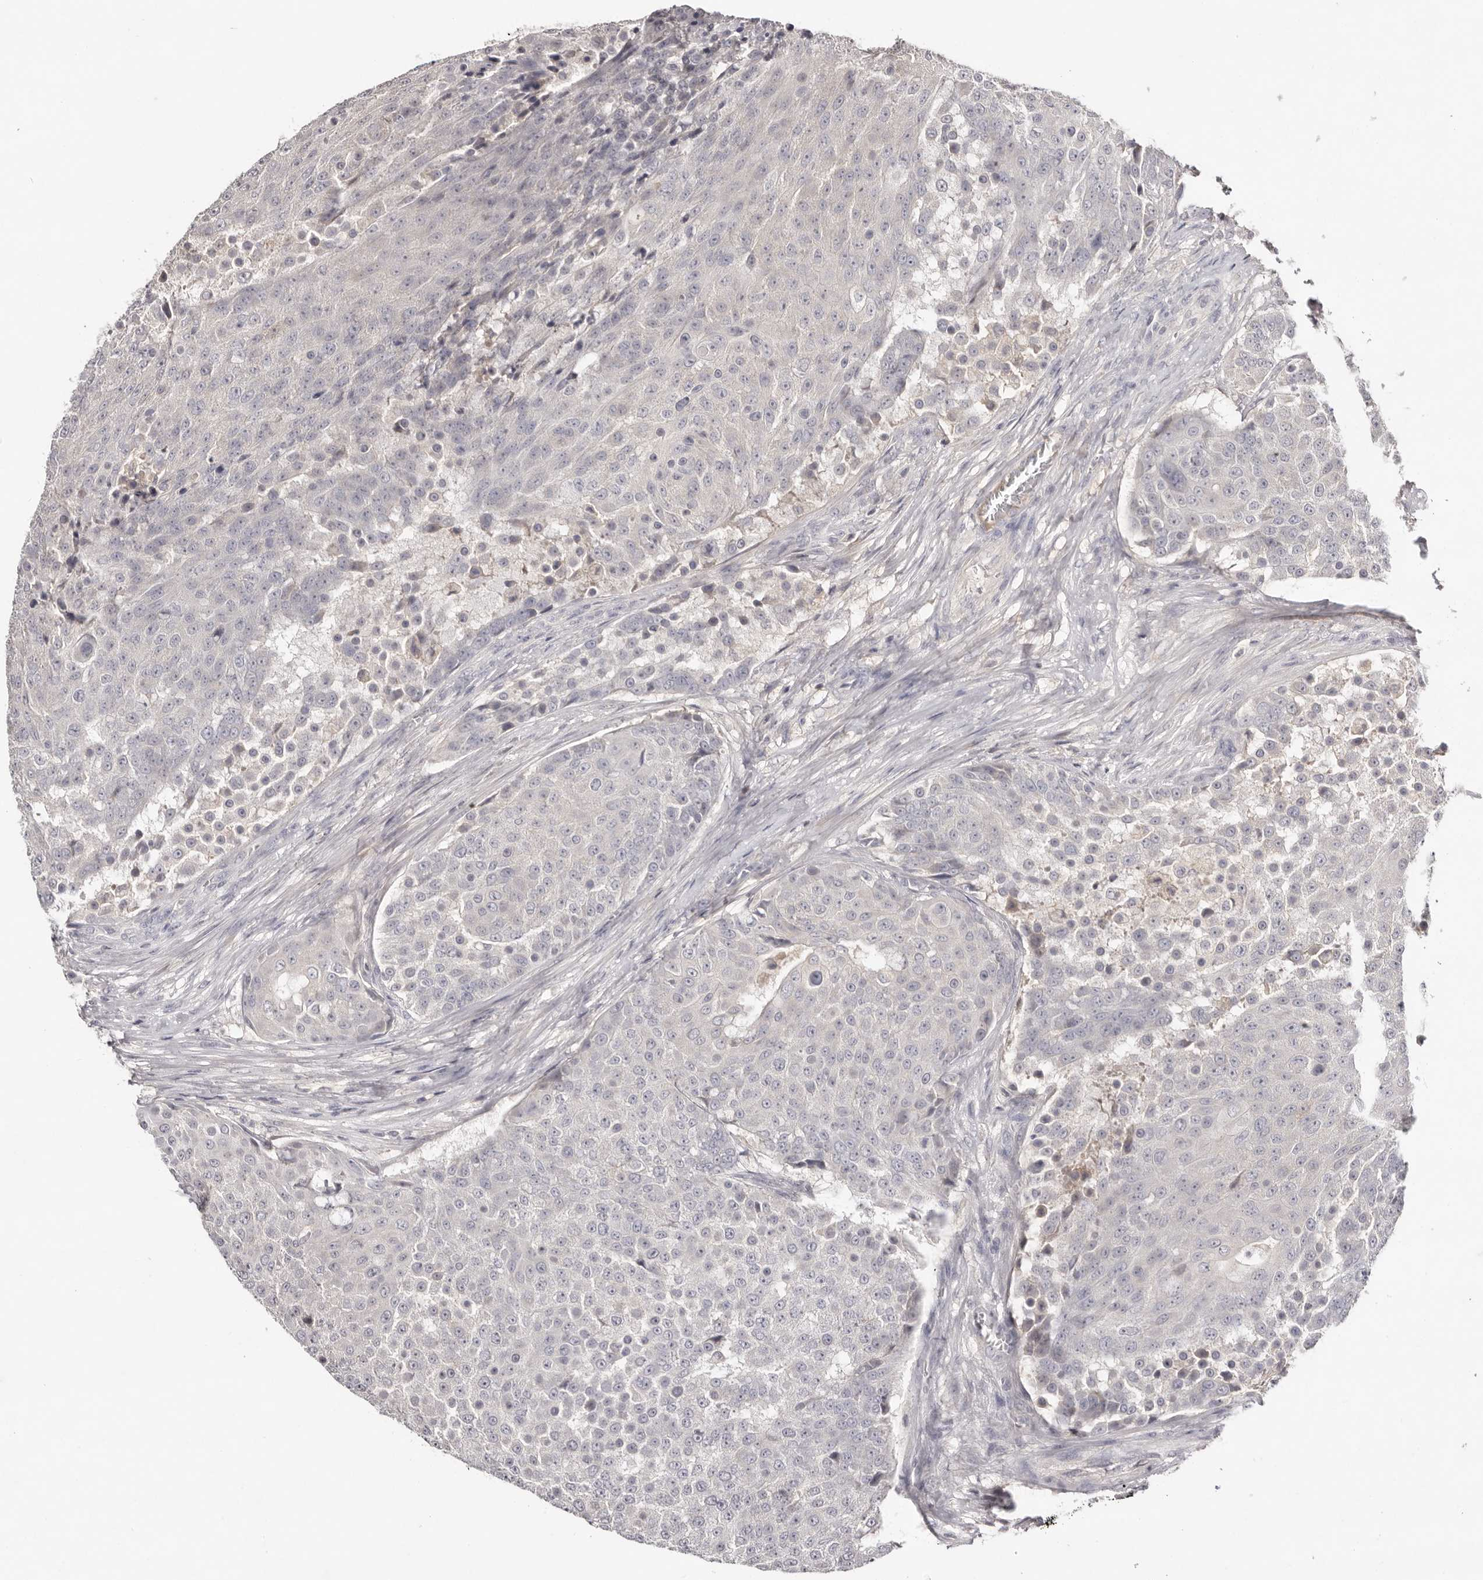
{"staining": {"intensity": "negative", "quantity": "none", "location": "none"}, "tissue": "urothelial cancer", "cell_type": "Tumor cells", "image_type": "cancer", "snomed": [{"axis": "morphology", "description": "Urothelial carcinoma, High grade"}, {"axis": "topography", "description": "Urinary bladder"}], "caption": "This is an immunohistochemistry image of human urothelial cancer. There is no positivity in tumor cells.", "gene": "SCUBE2", "patient": {"sex": "female", "age": 63}}